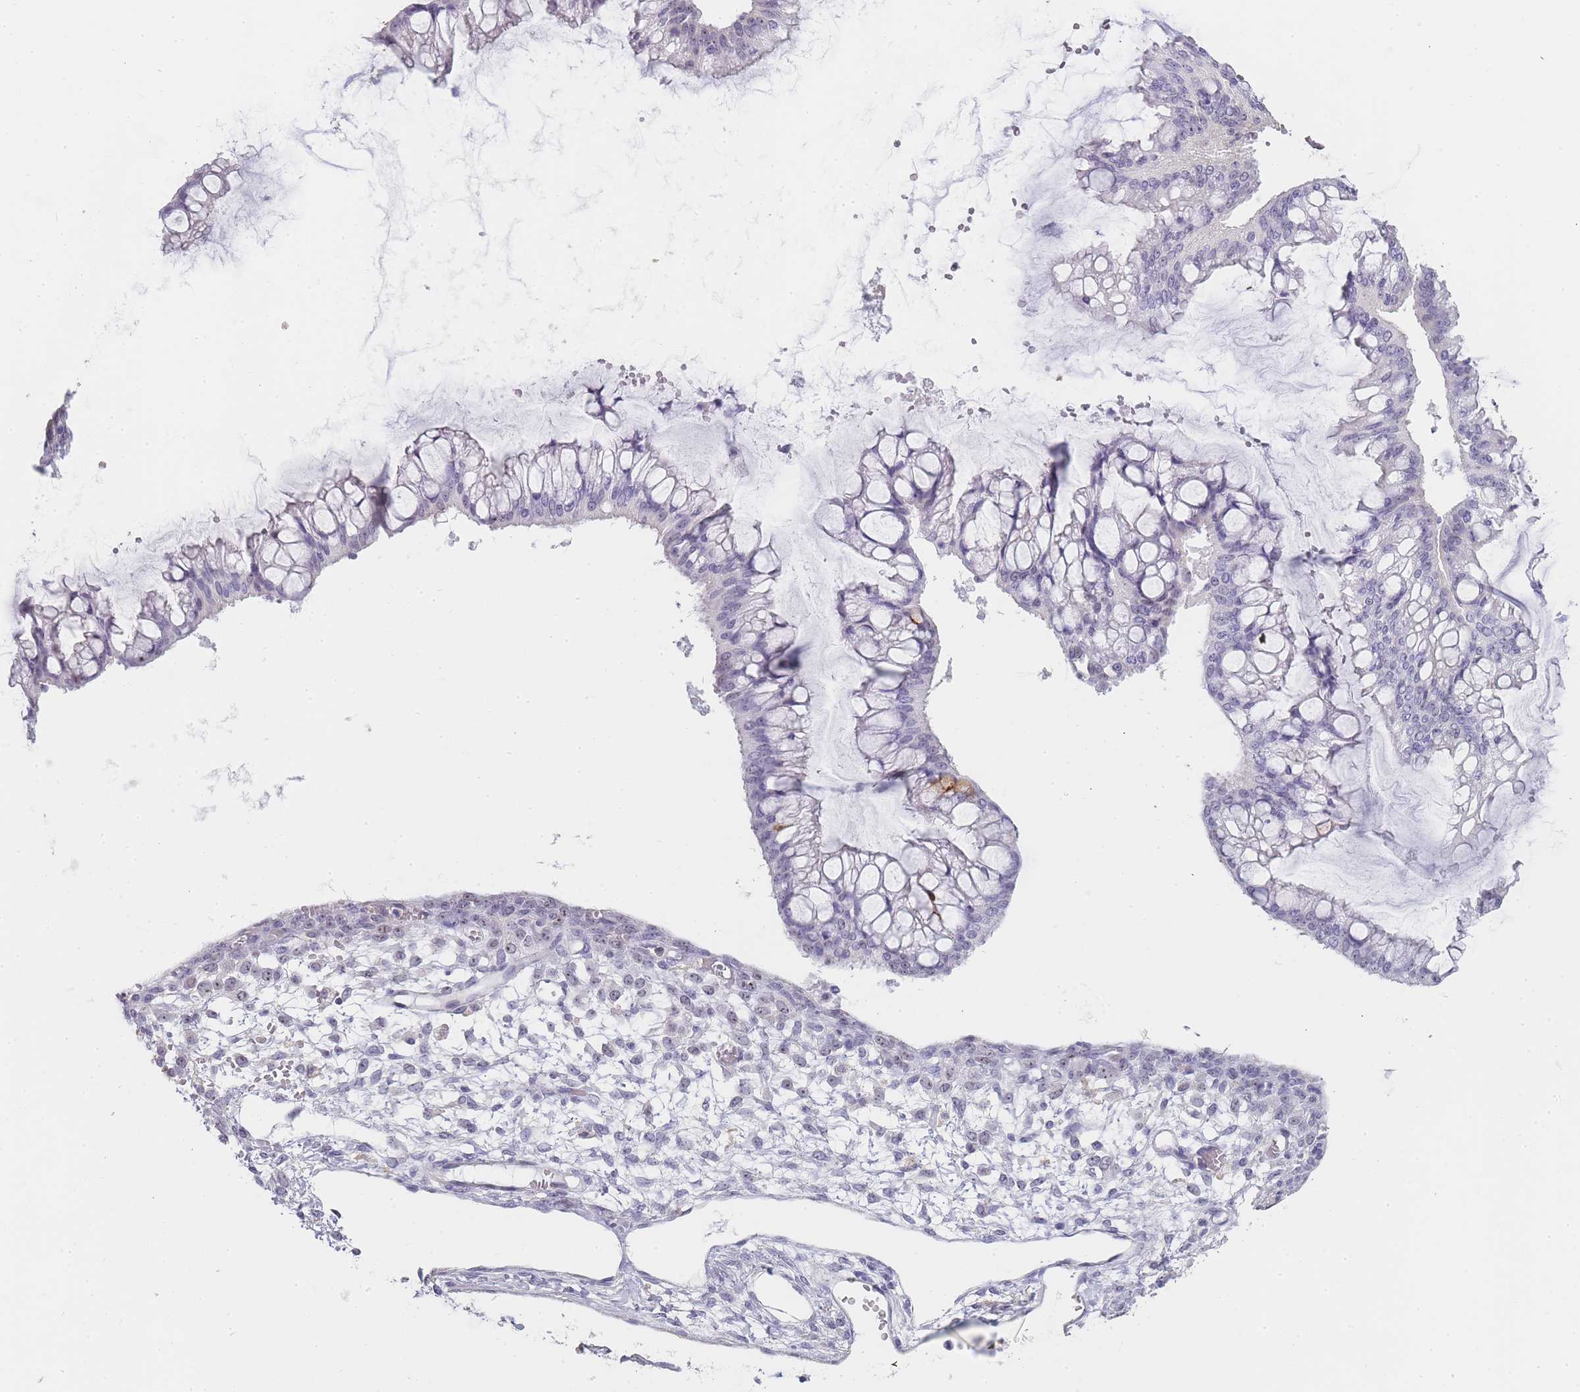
{"staining": {"intensity": "weak", "quantity": "<25%", "location": "nuclear"}, "tissue": "ovarian cancer", "cell_type": "Tumor cells", "image_type": "cancer", "snomed": [{"axis": "morphology", "description": "Cystadenocarcinoma, mucinous, NOS"}, {"axis": "topography", "description": "Ovary"}], "caption": "This is an IHC photomicrograph of ovarian cancer. There is no staining in tumor cells.", "gene": "NOP14", "patient": {"sex": "female", "age": 73}}